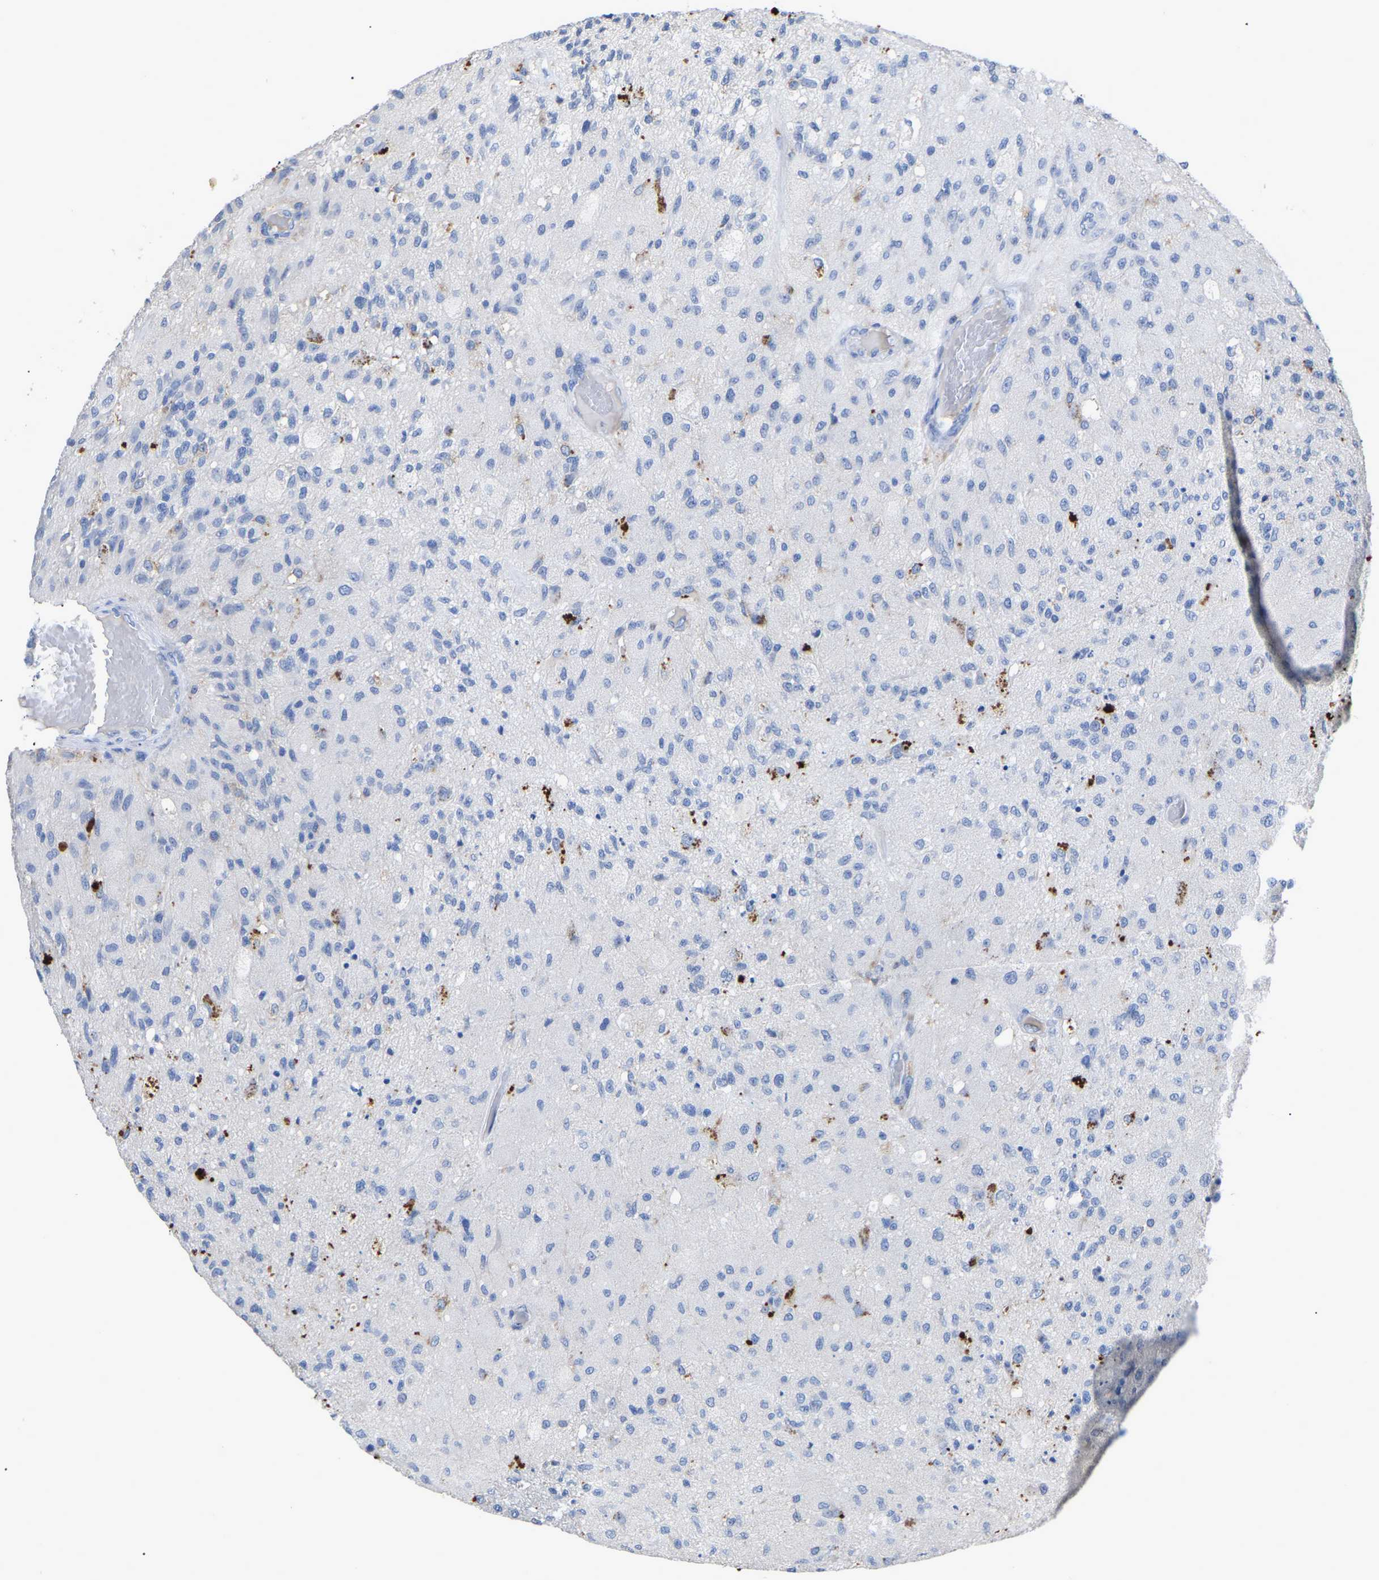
{"staining": {"intensity": "negative", "quantity": "none", "location": "none"}, "tissue": "glioma", "cell_type": "Tumor cells", "image_type": "cancer", "snomed": [{"axis": "morphology", "description": "Normal tissue, NOS"}, {"axis": "morphology", "description": "Glioma, malignant, High grade"}, {"axis": "topography", "description": "Cerebral cortex"}], "caption": "This histopathology image is of glioma stained with IHC to label a protein in brown with the nuclei are counter-stained blue. There is no staining in tumor cells.", "gene": "SMPD2", "patient": {"sex": "male", "age": 77}}